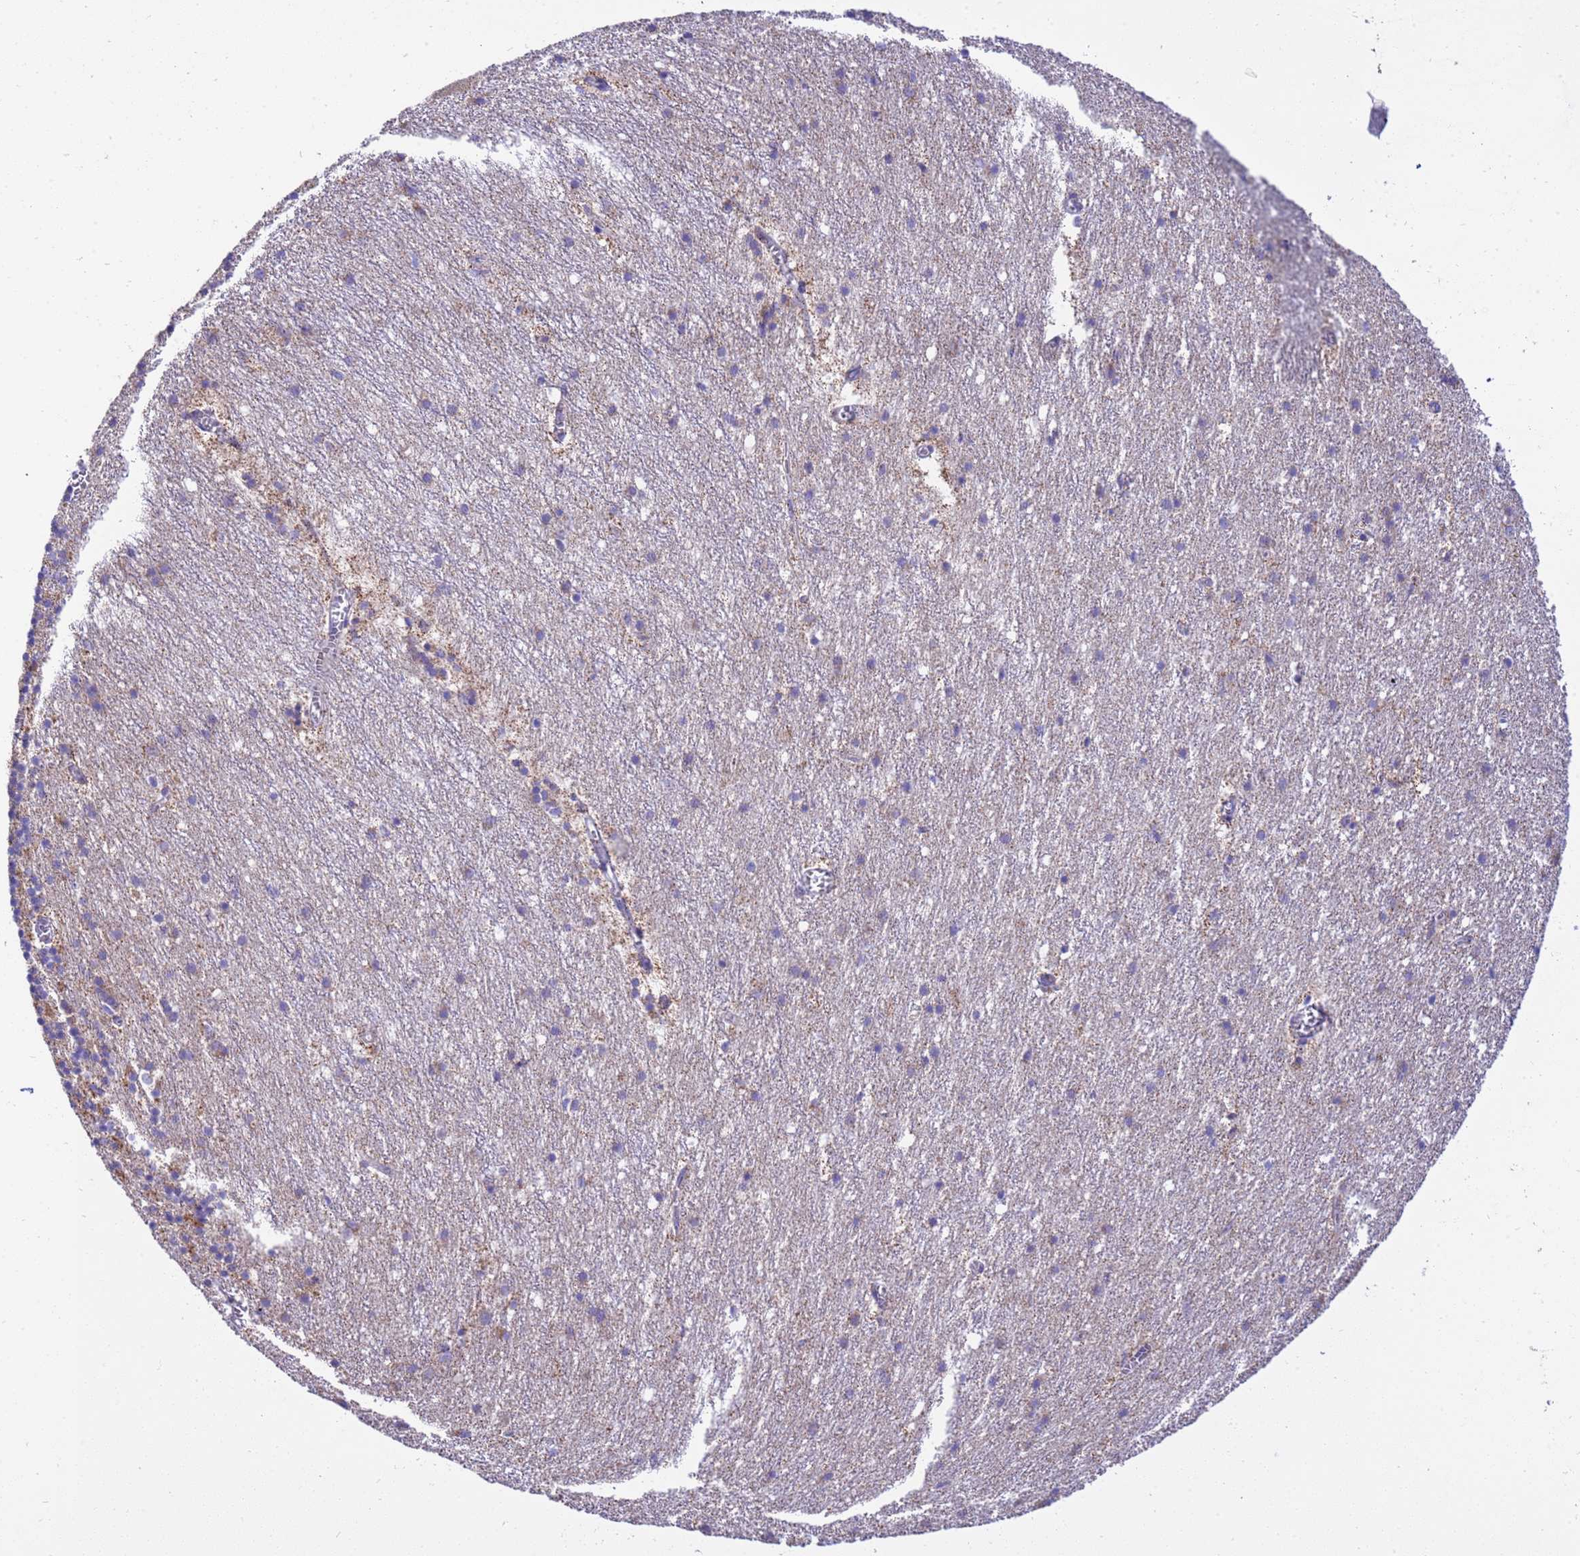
{"staining": {"intensity": "weak", "quantity": "<25%", "location": "cytoplasmic/membranous"}, "tissue": "cerebellum", "cell_type": "Cells in granular layer", "image_type": "normal", "snomed": [{"axis": "morphology", "description": "Normal tissue, NOS"}, {"axis": "topography", "description": "Cerebellum"}], "caption": "Cells in granular layer are negative for brown protein staining in unremarkable cerebellum. (Stains: DAB immunohistochemistry (IHC) with hematoxylin counter stain, Microscopy: brightfield microscopy at high magnification).", "gene": "RNF165", "patient": {"sex": "male", "age": 54}}